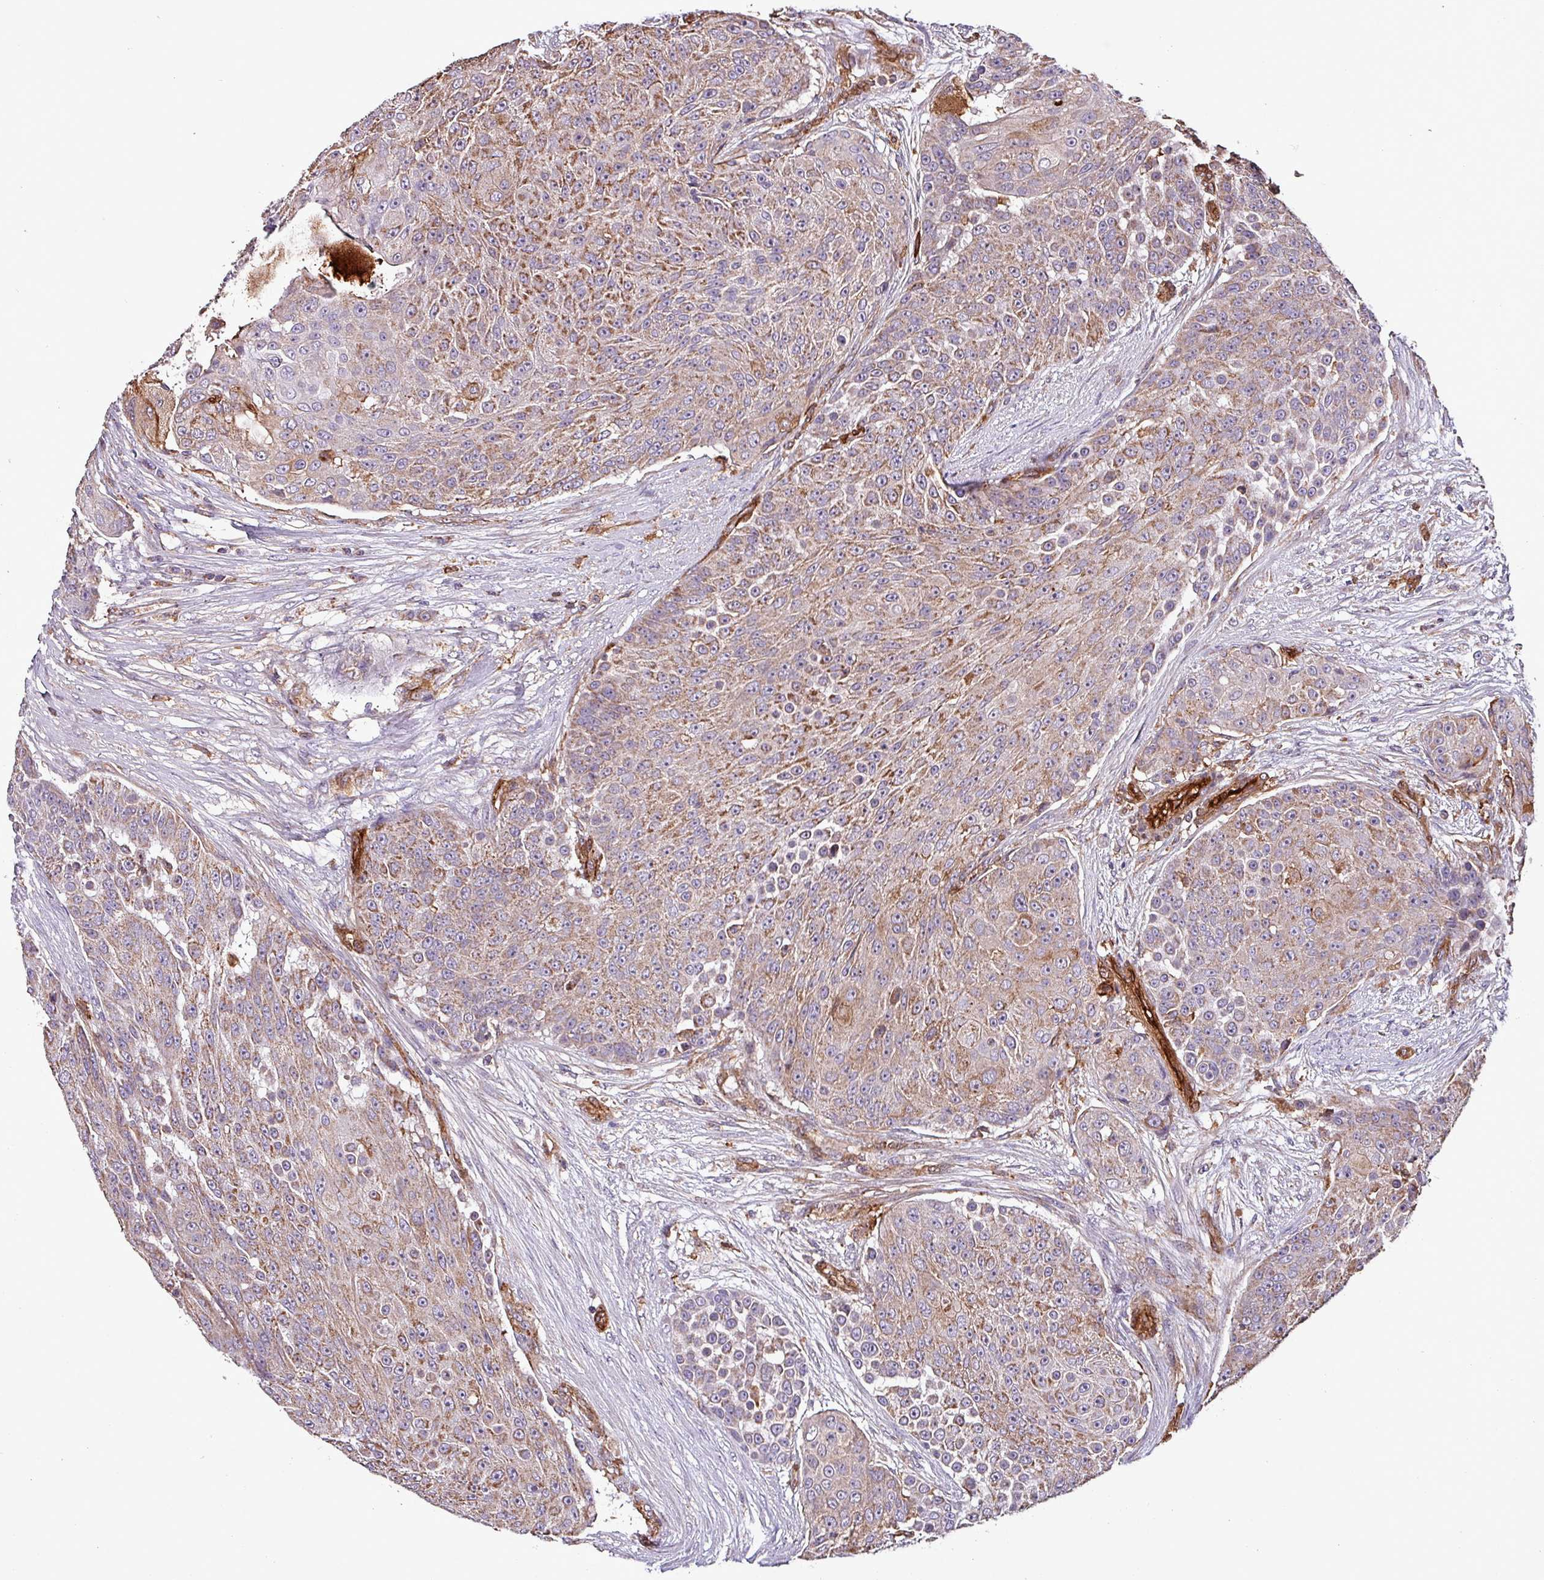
{"staining": {"intensity": "moderate", "quantity": "25%-75%", "location": "cytoplasmic/membranous"}, "tissue": "urothelial cancer", "cell_type": "Tumor cells", "image_type": "cancer", "snomed": [{"axis": "morphology", "description": "Urothelial carcinoma, High grade"}, {"axis": "topography", "description": "Urinary bladder"}], "caption": "Urothelial cancer stained with immunohistochemistry exhibits moderate cytoplasmic/membranous staining in approximately 25%-75% of tumor cells.", "gene": "SCIN", "patient": {"sex": "female", "age": 63}}